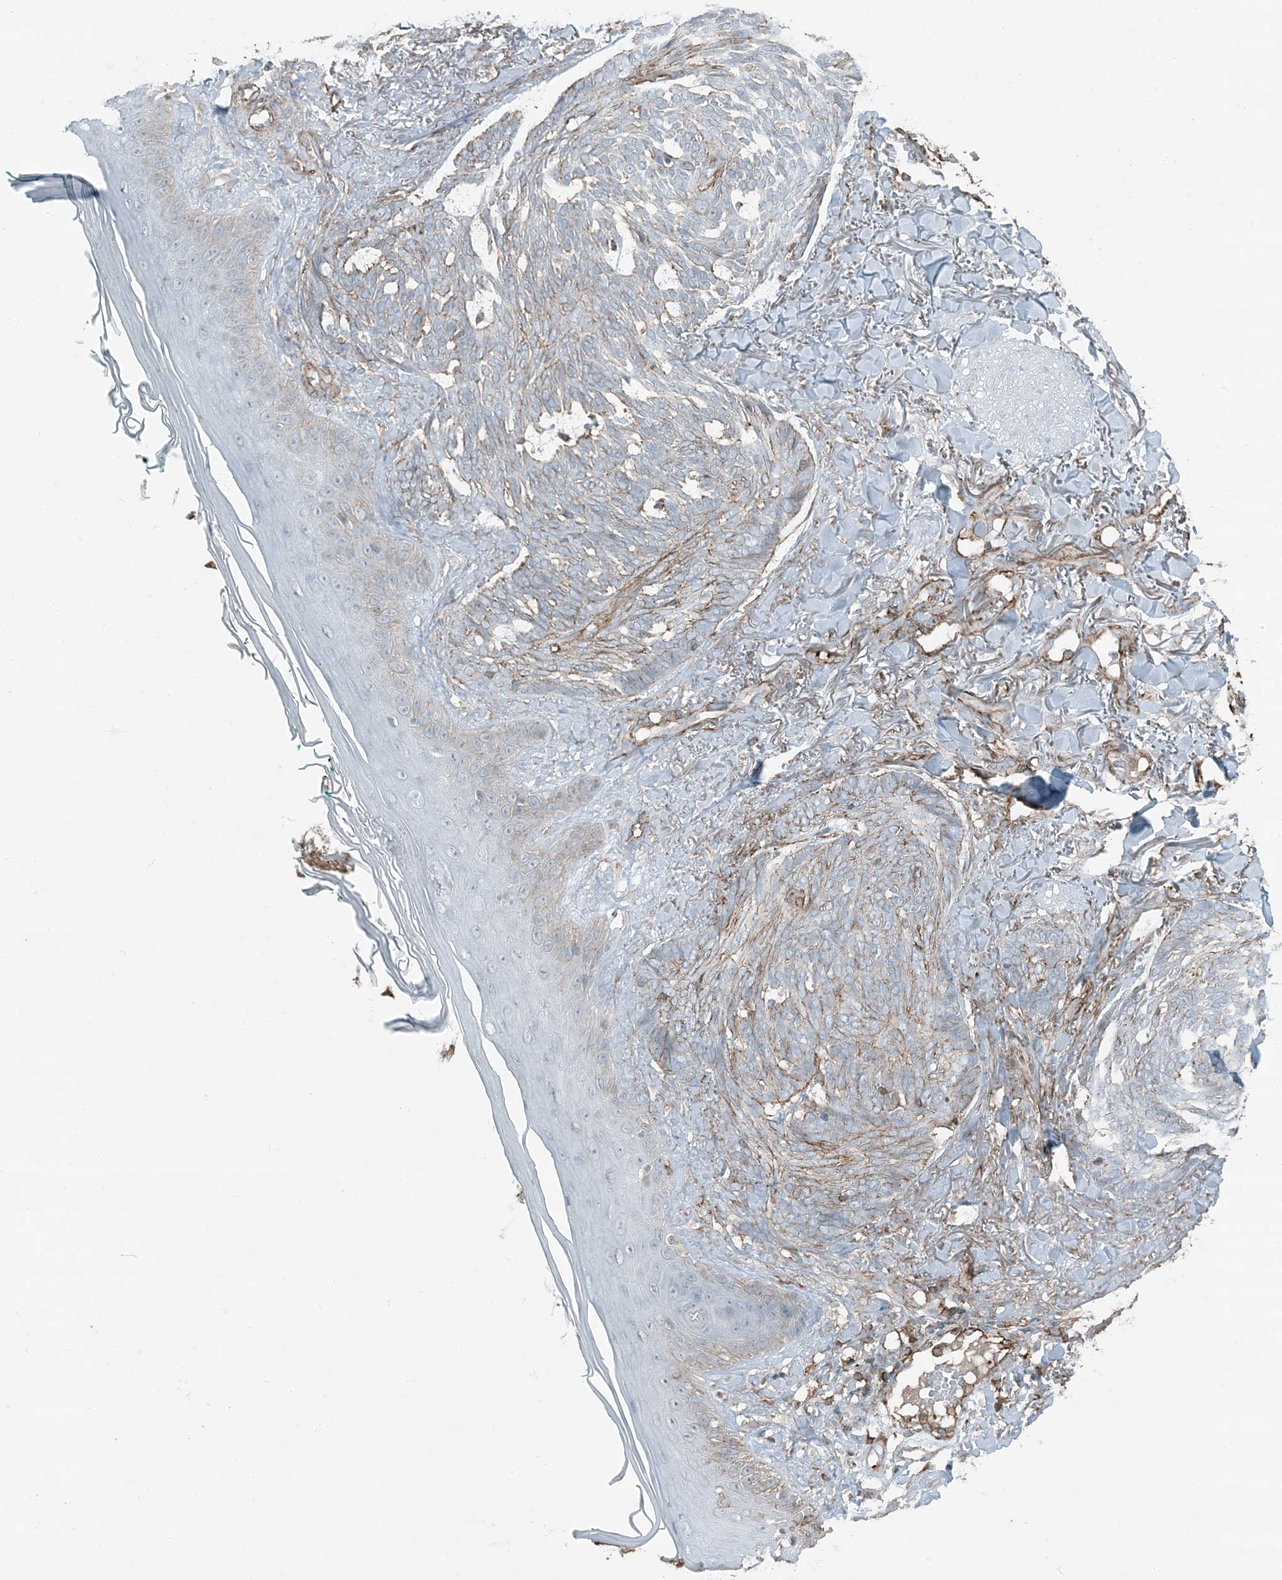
{"staining": {"intensity": "weak", "quantity": "<25%", "location": "cytoplasmic/membranous"}, "tissue": "skin cancer", "cell_type": "Tumor cells", "image_type": "cancer", "snomed": [{"axis": "morphology", "description": "Basal cell carcinoma"}, {"axis": "topography", "description": "Skin"}], "caption": "Immunohistochemistry photomicrograph of skin cancer (basal cell carcinoma) stained for a protein (brown), which reveals no positivity in tumor cells.", "gene": "APOBEC3C", "patient": {"sex": "male", "age": 43}}